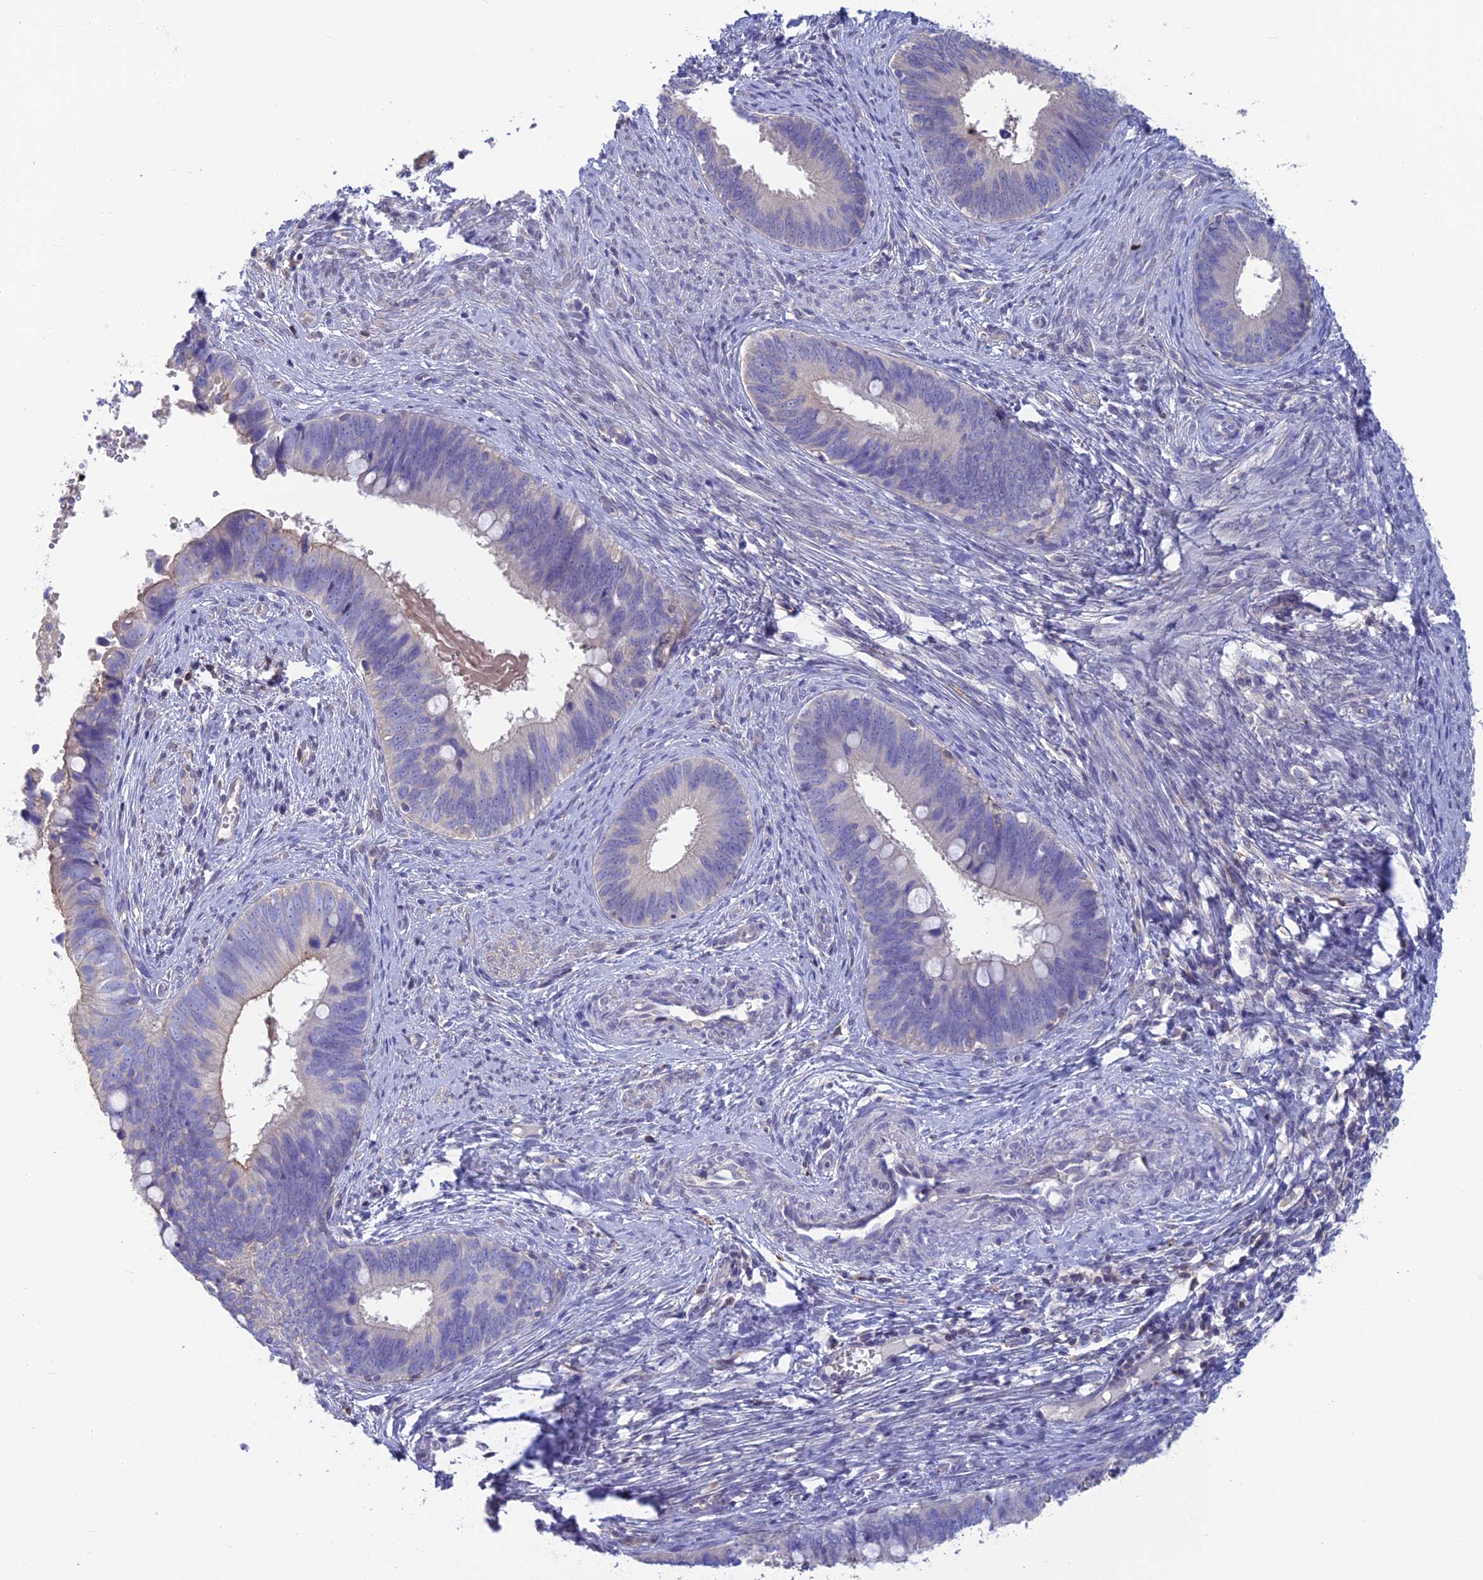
{"staining": {"intensity": "weak", "quantity": "<25%", "location": "cytoplasmic/membranous"}, "tissue": "cervical cancer", "cell_type": "Tumor cells", "image_type": "cancer", "snomed": [{"axis": "morphology", "description": "Adenocarcinoma, NOS"}, {"axis": "topography", "description": "Cervix"}], "caption": "An immunohistochemistry photomicrograph of cervical cancer (adenocarcinoma) is shown. There is no staining in tumor cells of cervical cancer (adenocarcinoma).", "gene": "SNAP91", "patient": {"sex": "female", "age": 42}}